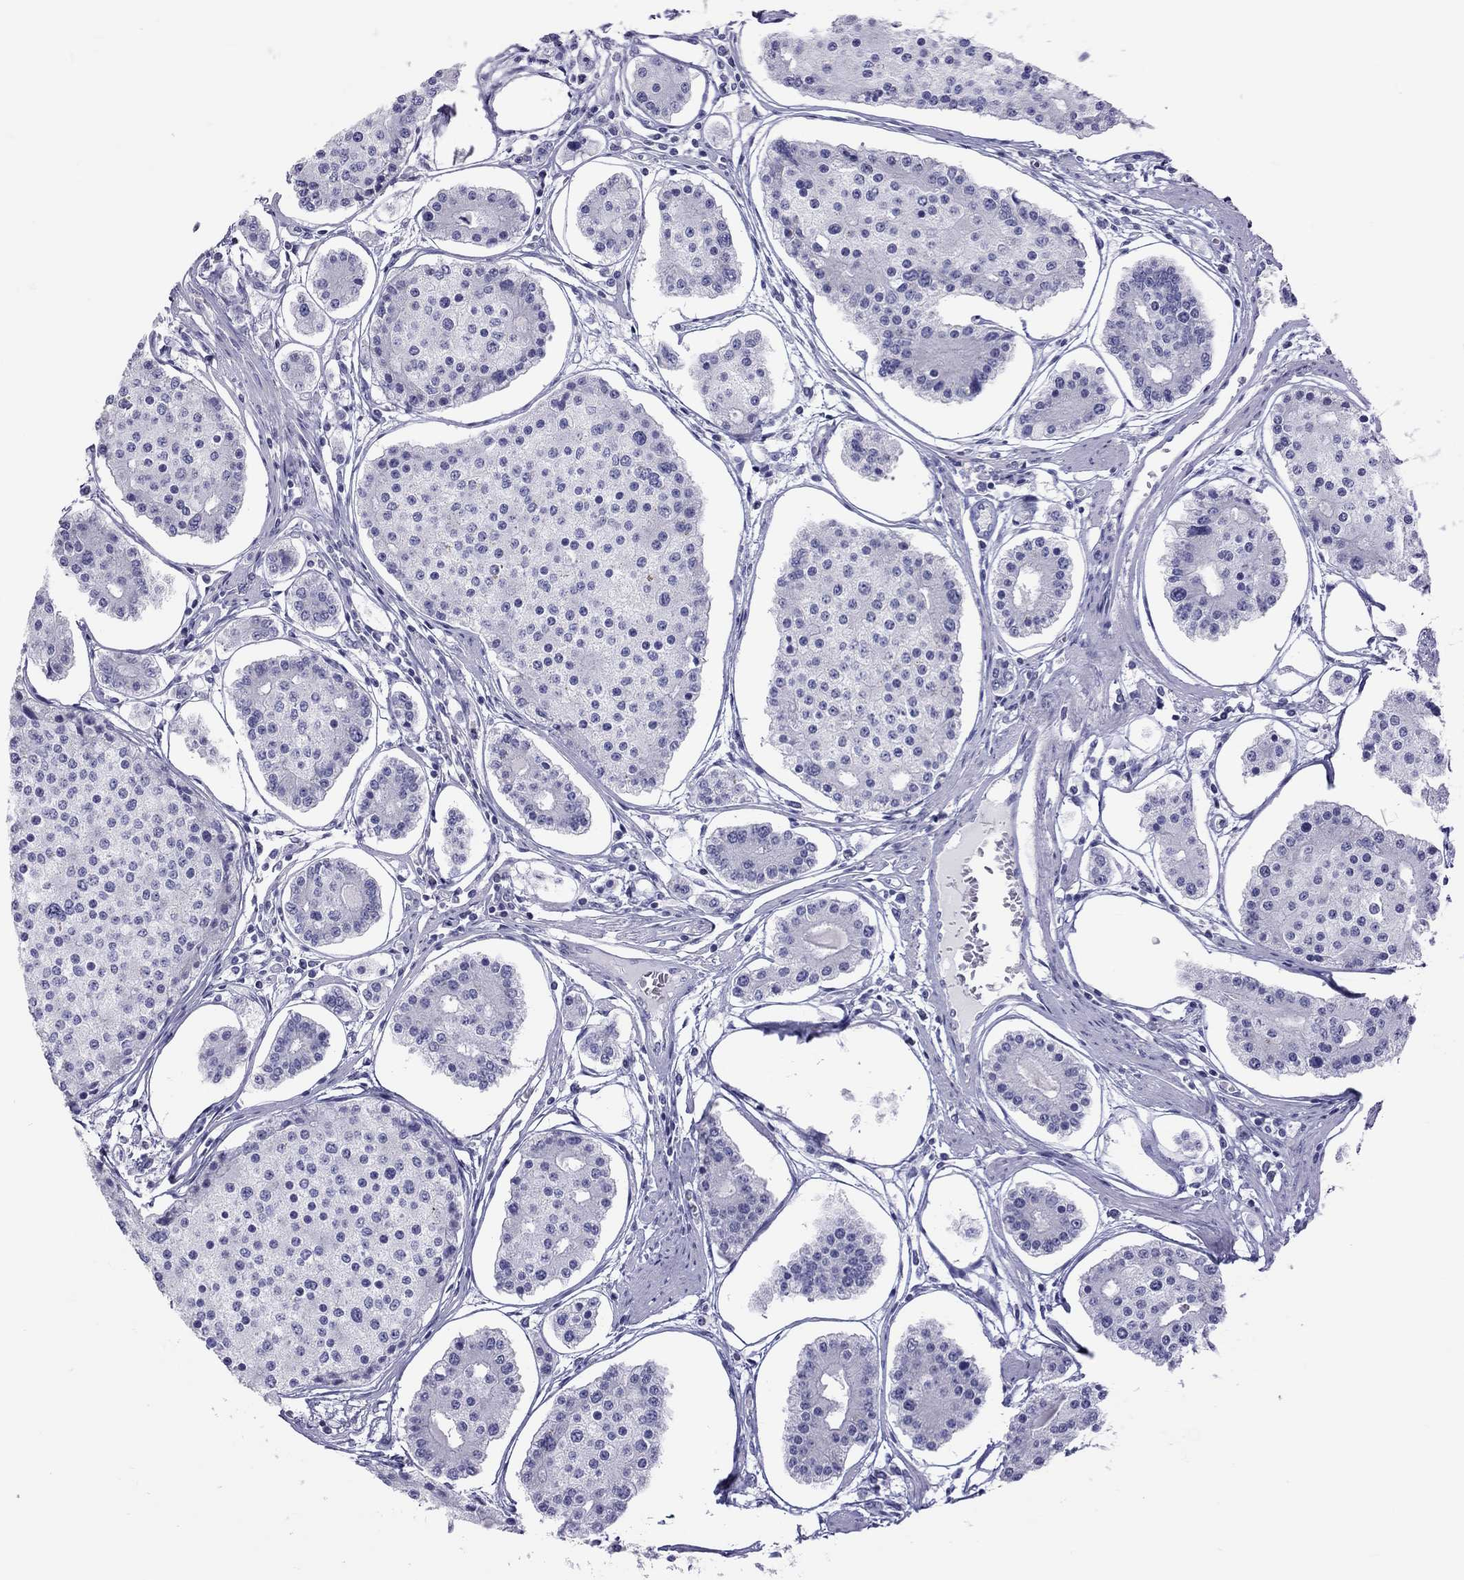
{"staining": {"intensity": "negative", "quantity": "none", "location": "none"}, "tissue": "carcinoid", "cell_type": "Tumor cells", "image_type": "cancer", "snomed": [{"axis": "morphology", "description": "Carcinoid, malignant, NOS"}, {"axis": "topography", "description": "Small intestine"}], "caption": "Human malignant carcinoid stained for a protein using IHC displays no positivity in tumor cells.", "gene": "STAG3", "patient": {"sex": "female", "age": 65}}